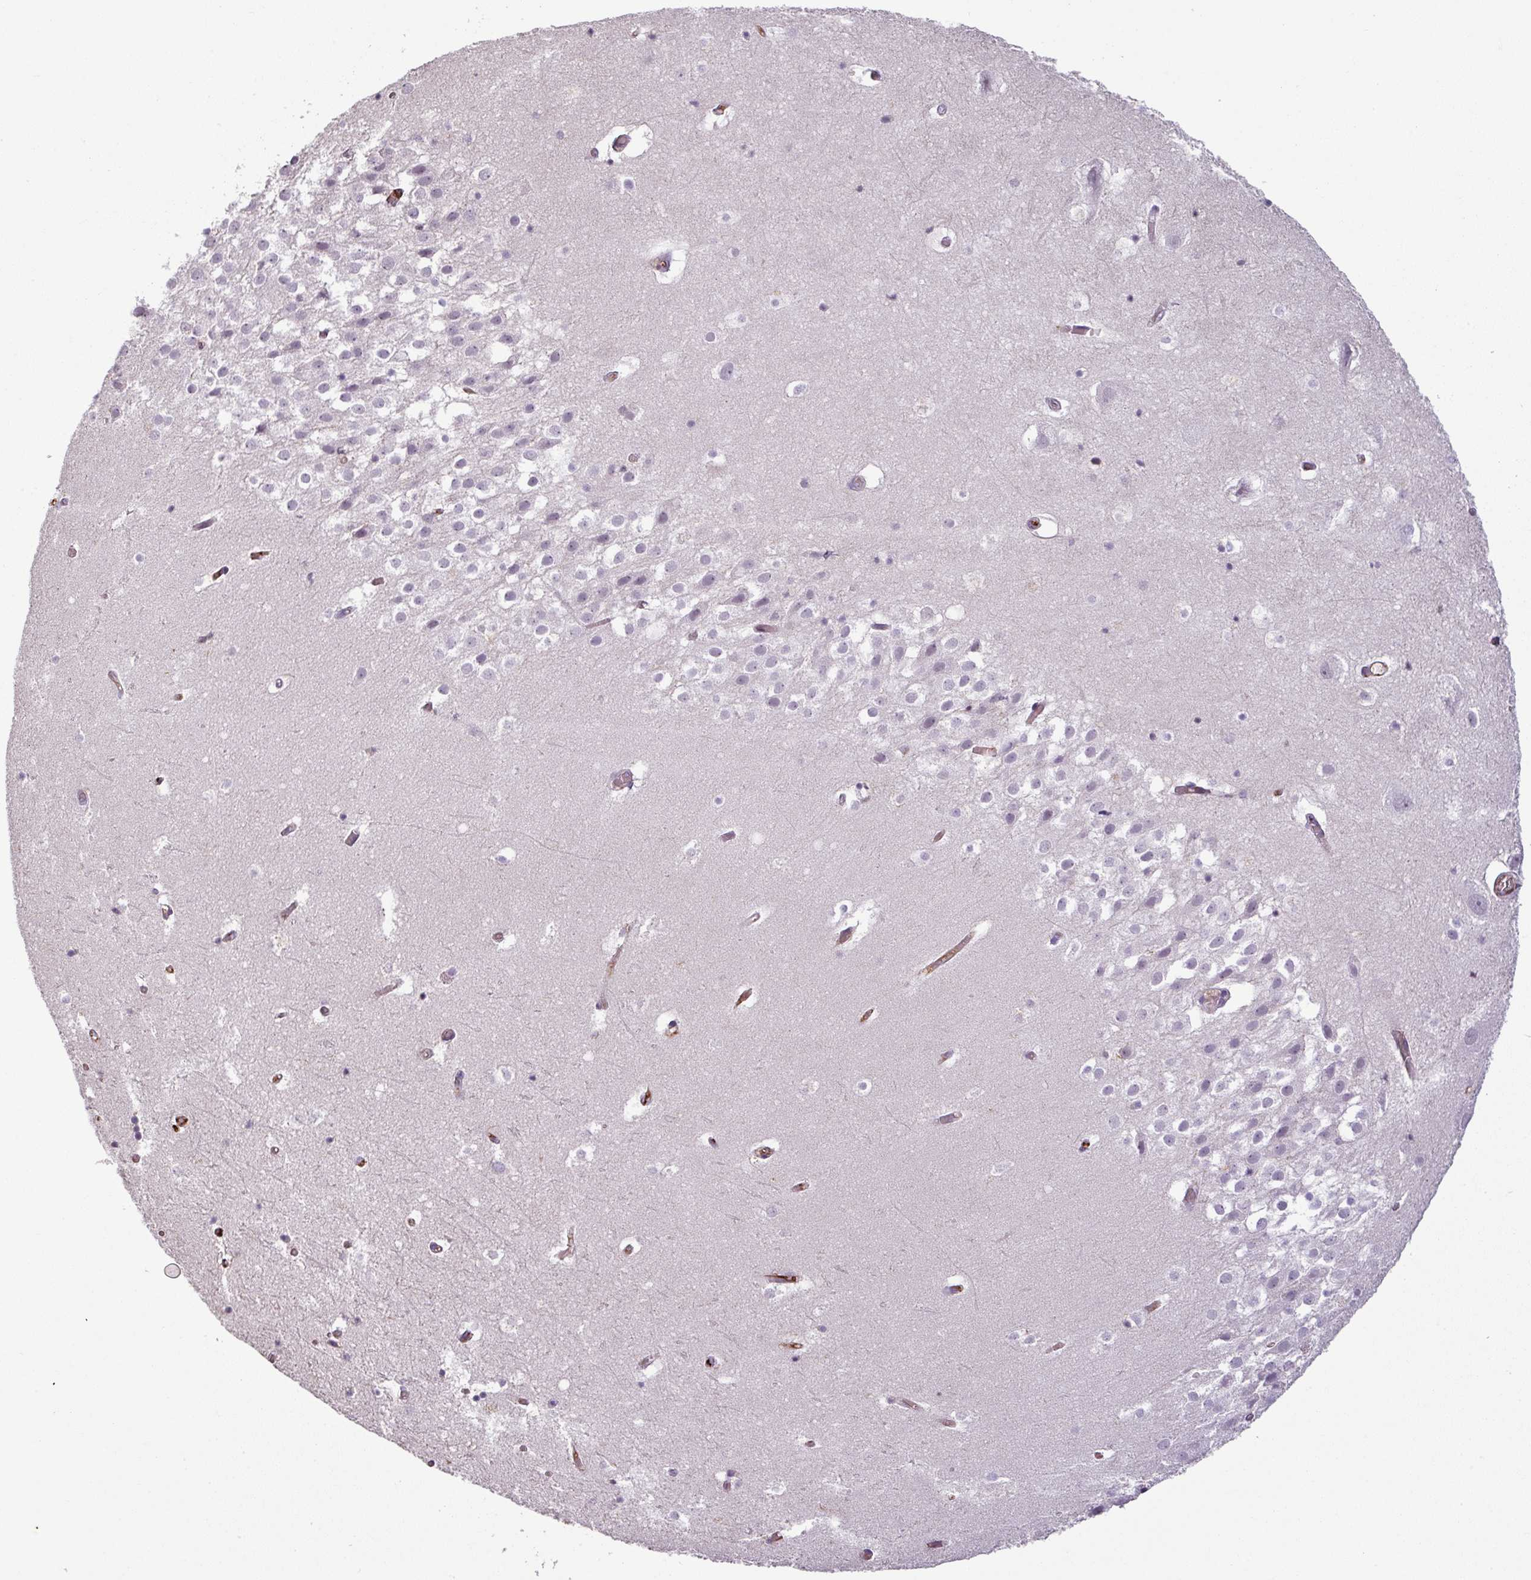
{"staining": {"intensity": "negative", "quantity": "none", "location": "none"}, "tissue": "hippocampus", "cell_type": "Glial cells", "image_type": "normal", "snomed": [{"axis": "morphology", "description": "Normal tissue, NOS"}, {"axis": "topography", "description": "Hippocampus"}], "caption": "Glial cells are negative for protein expression in normal human hippocampus. (DAB immunohistochemistry with hematoxylin counter stain).", "gene": "APOC1", "patient": {"sex": "female", "age": 52}}